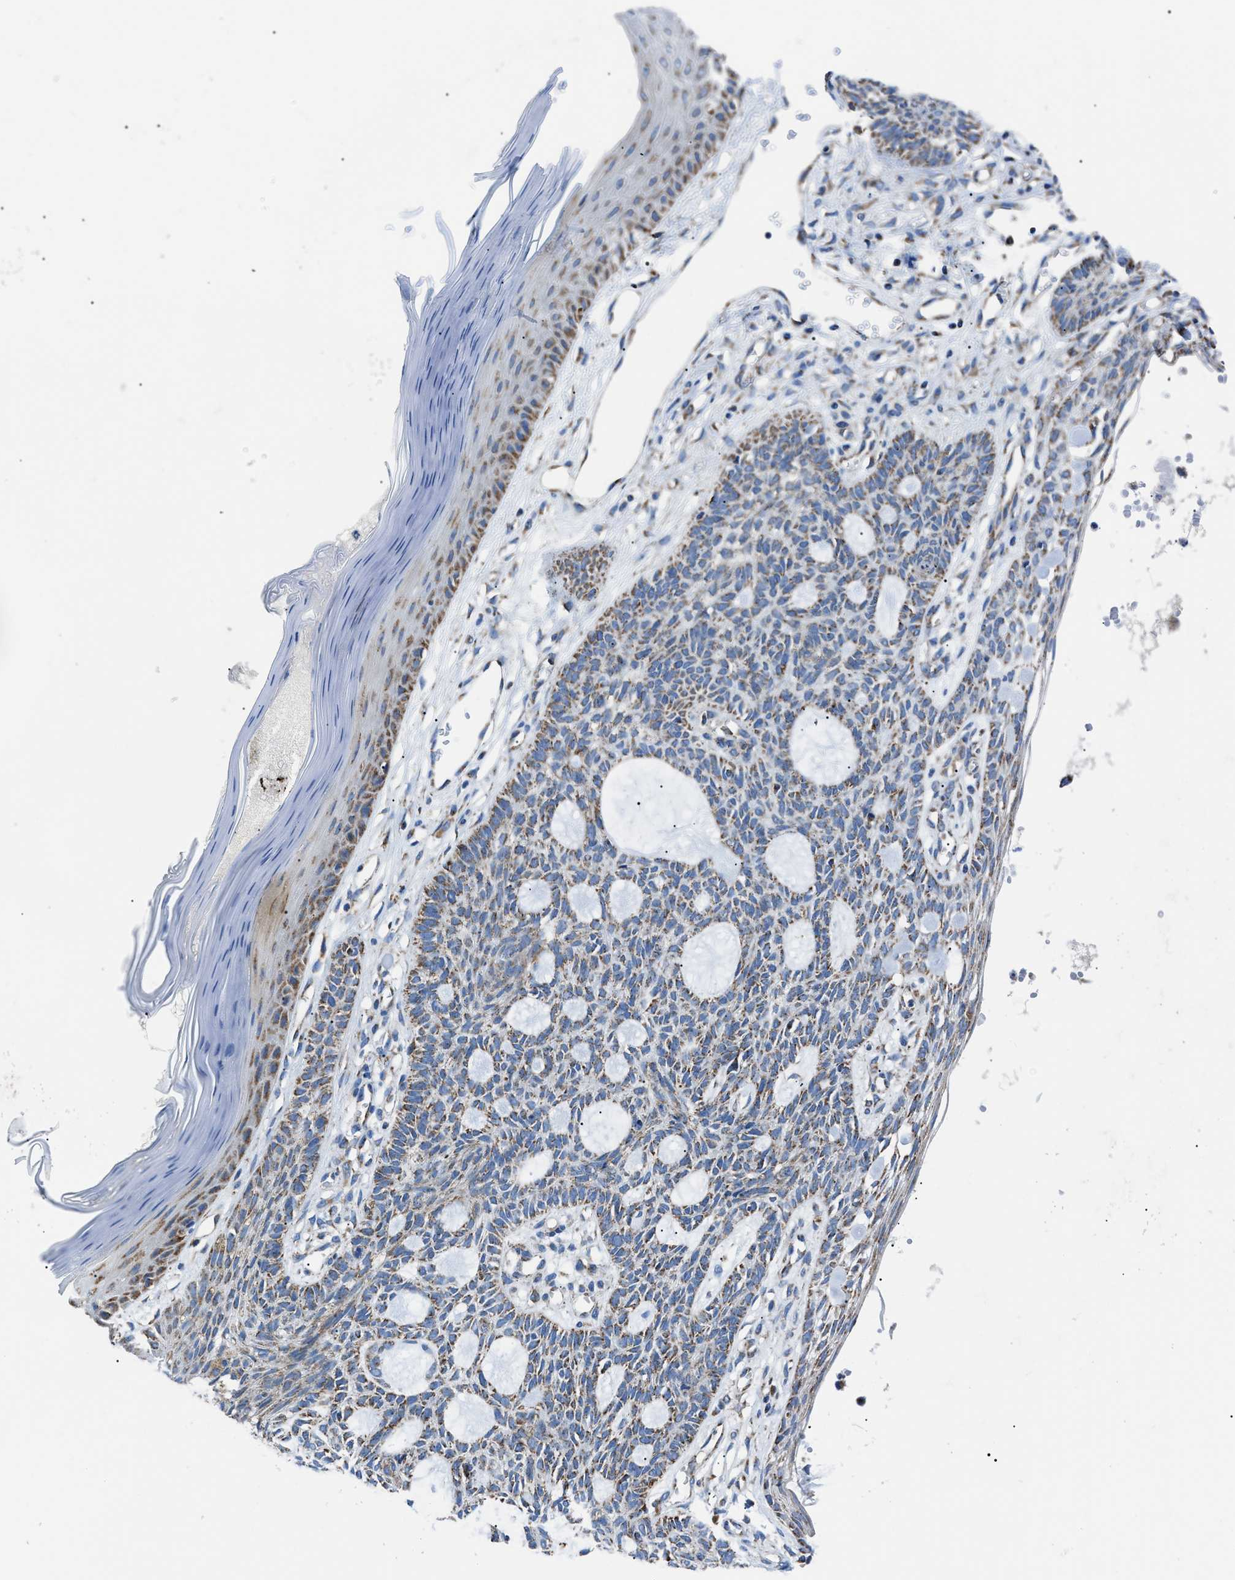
{"staining": {"intensity": "moderate", "quantity": "25%-75%", "location": "cytoplasmic/membranous"}, "tissue": "skin cancer", "cell_type": "Tumor cells", "image_type": "cancer", "snomed": [{"axis": "morphology", "description": "Basal cell carcinoma"}, {"axis": "topography", "description": "Skin"}], "caption": "Skin cancer stained with immunohistochemistry exhibits moderate cytoplasmic/membranous positivity in approximately 25%-75% of tumor cells.", "gene": "PHB2", "patient": {"sex": "male", "age": 67}}